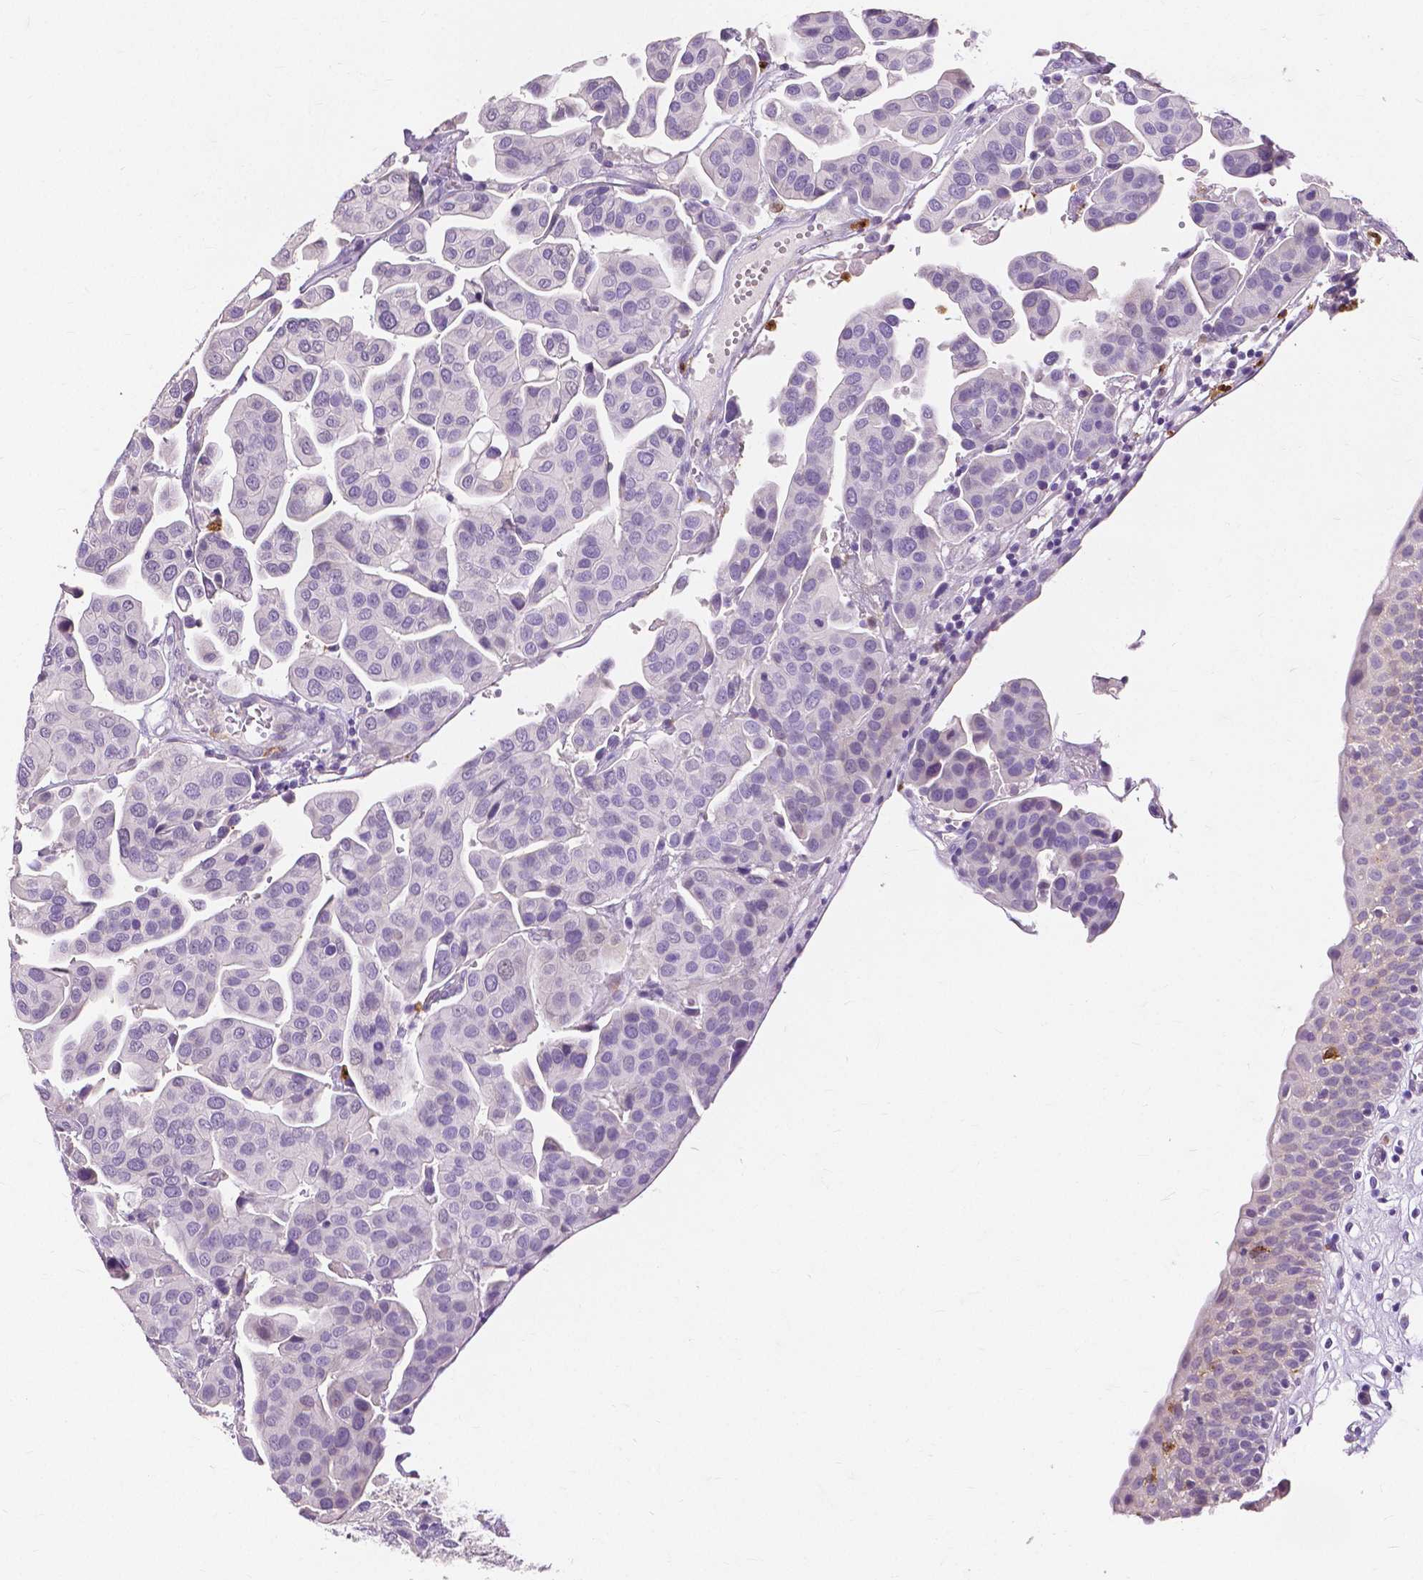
{"staining": {"intensity": "negative", "quantity": "none", "location": "none"}, "tissue": "renal cancer", "cell_type": "Tumor cells", "image_type": "cancer", "snomed": [{"axis": "morphology", "description": "Adenocarcinoma, NOS"}, {"axis": "topography", "description": "Urinary bladder"}], "caption": "Renal cancer (adenocarcinoma) stained for a protein using IHC displays no staining tumor cells.", "gene": "CXCR2", "patient": {"sex": "male", "age": 61}}